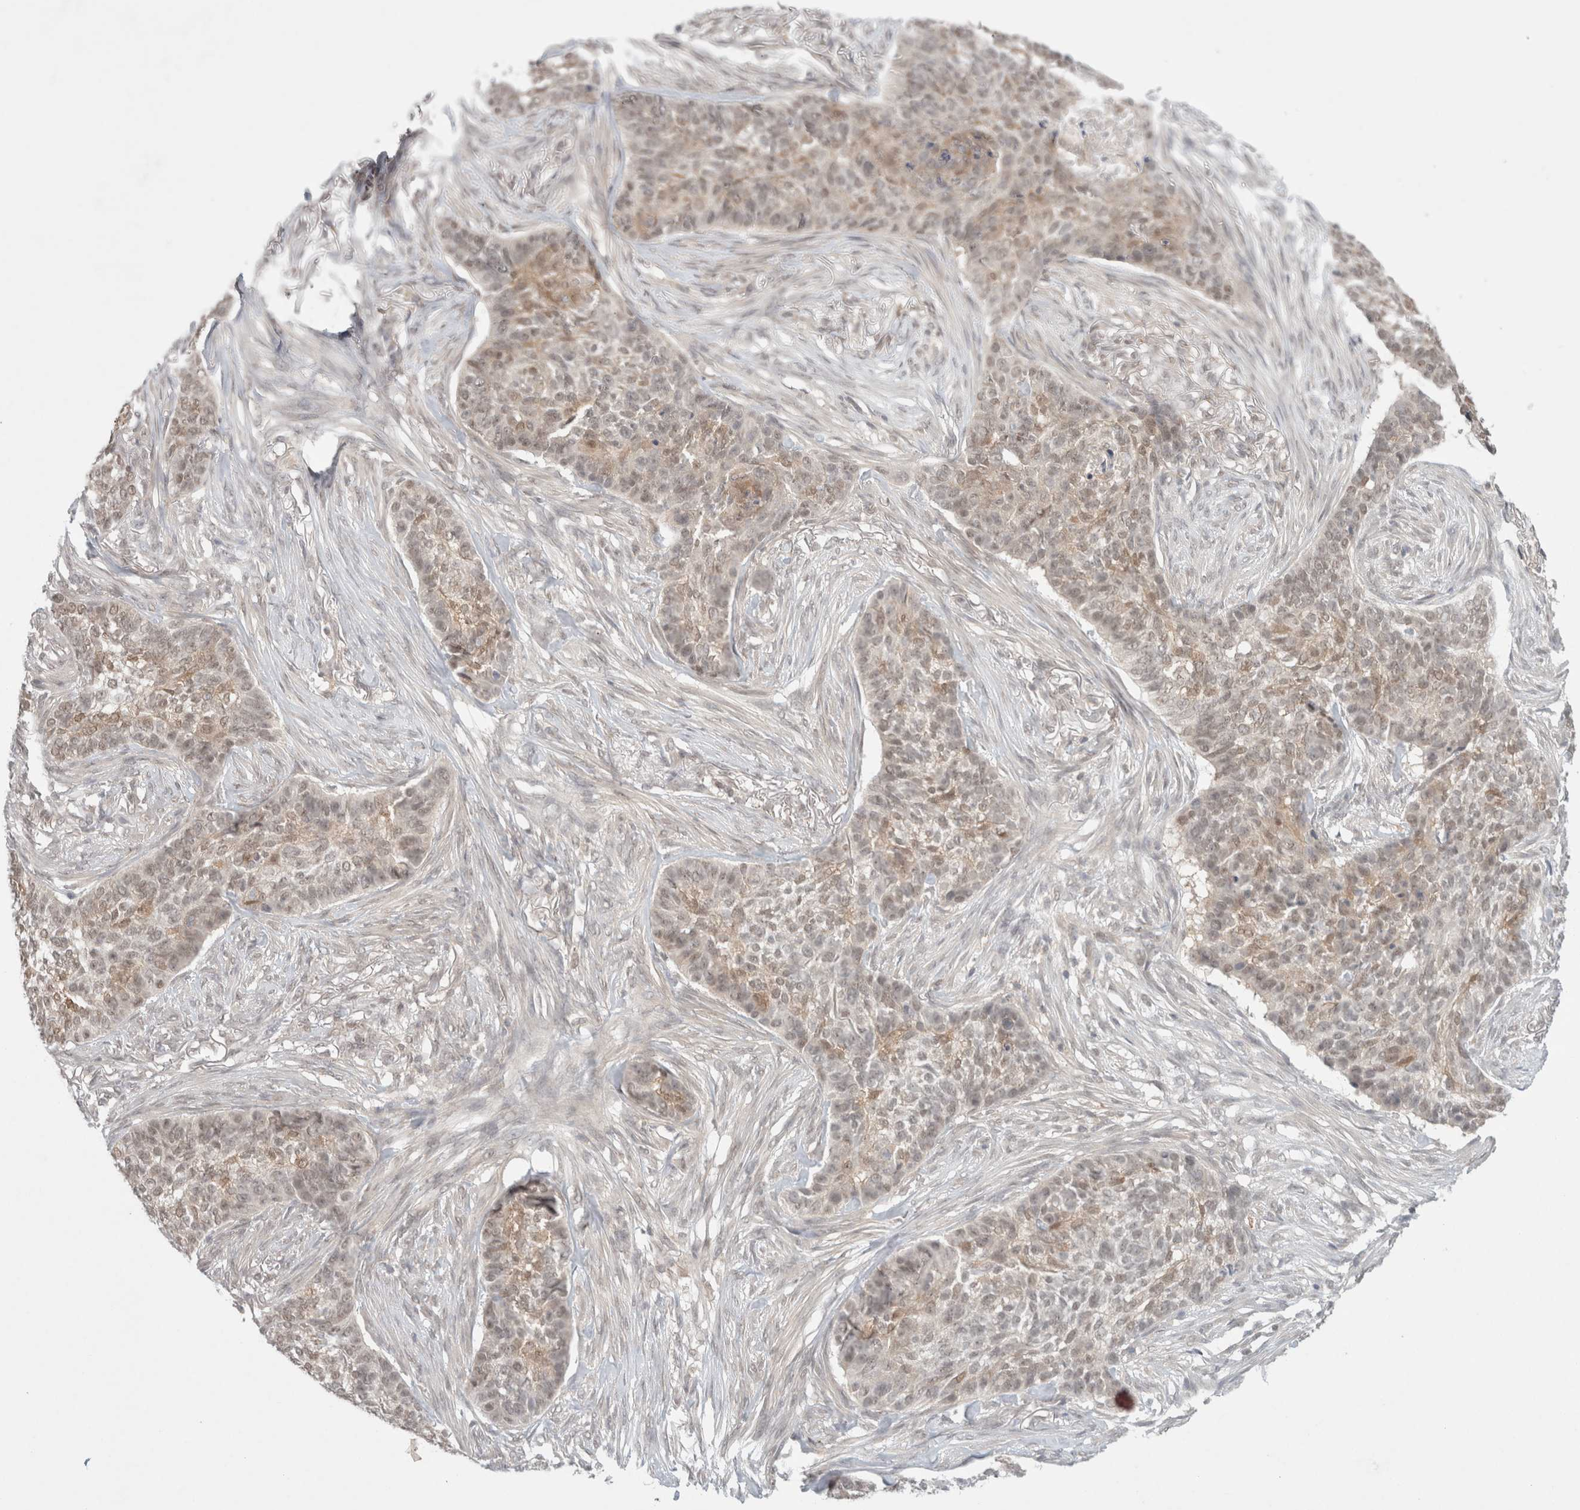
{"staining": {"intensity": "weak", "quantity": "<25%", "location": "cytoplasmic/membranous,nuclear"}, "tissue": "skin cancer", "cell_type": "Tumor cells", "image_type": "cancer", "snomed": [{"axis": "morphology", "description": "Basal cell carcinoma"}, {"axis": "topography", "description": "Skin"}], "caption": "The IHC photomicrograph has no significant staining in tumor cells of skin cancer (basal cell carcinoma) tissue.", "gene": "FBXO42", "patient": {"sex": "male", "age": 85}}